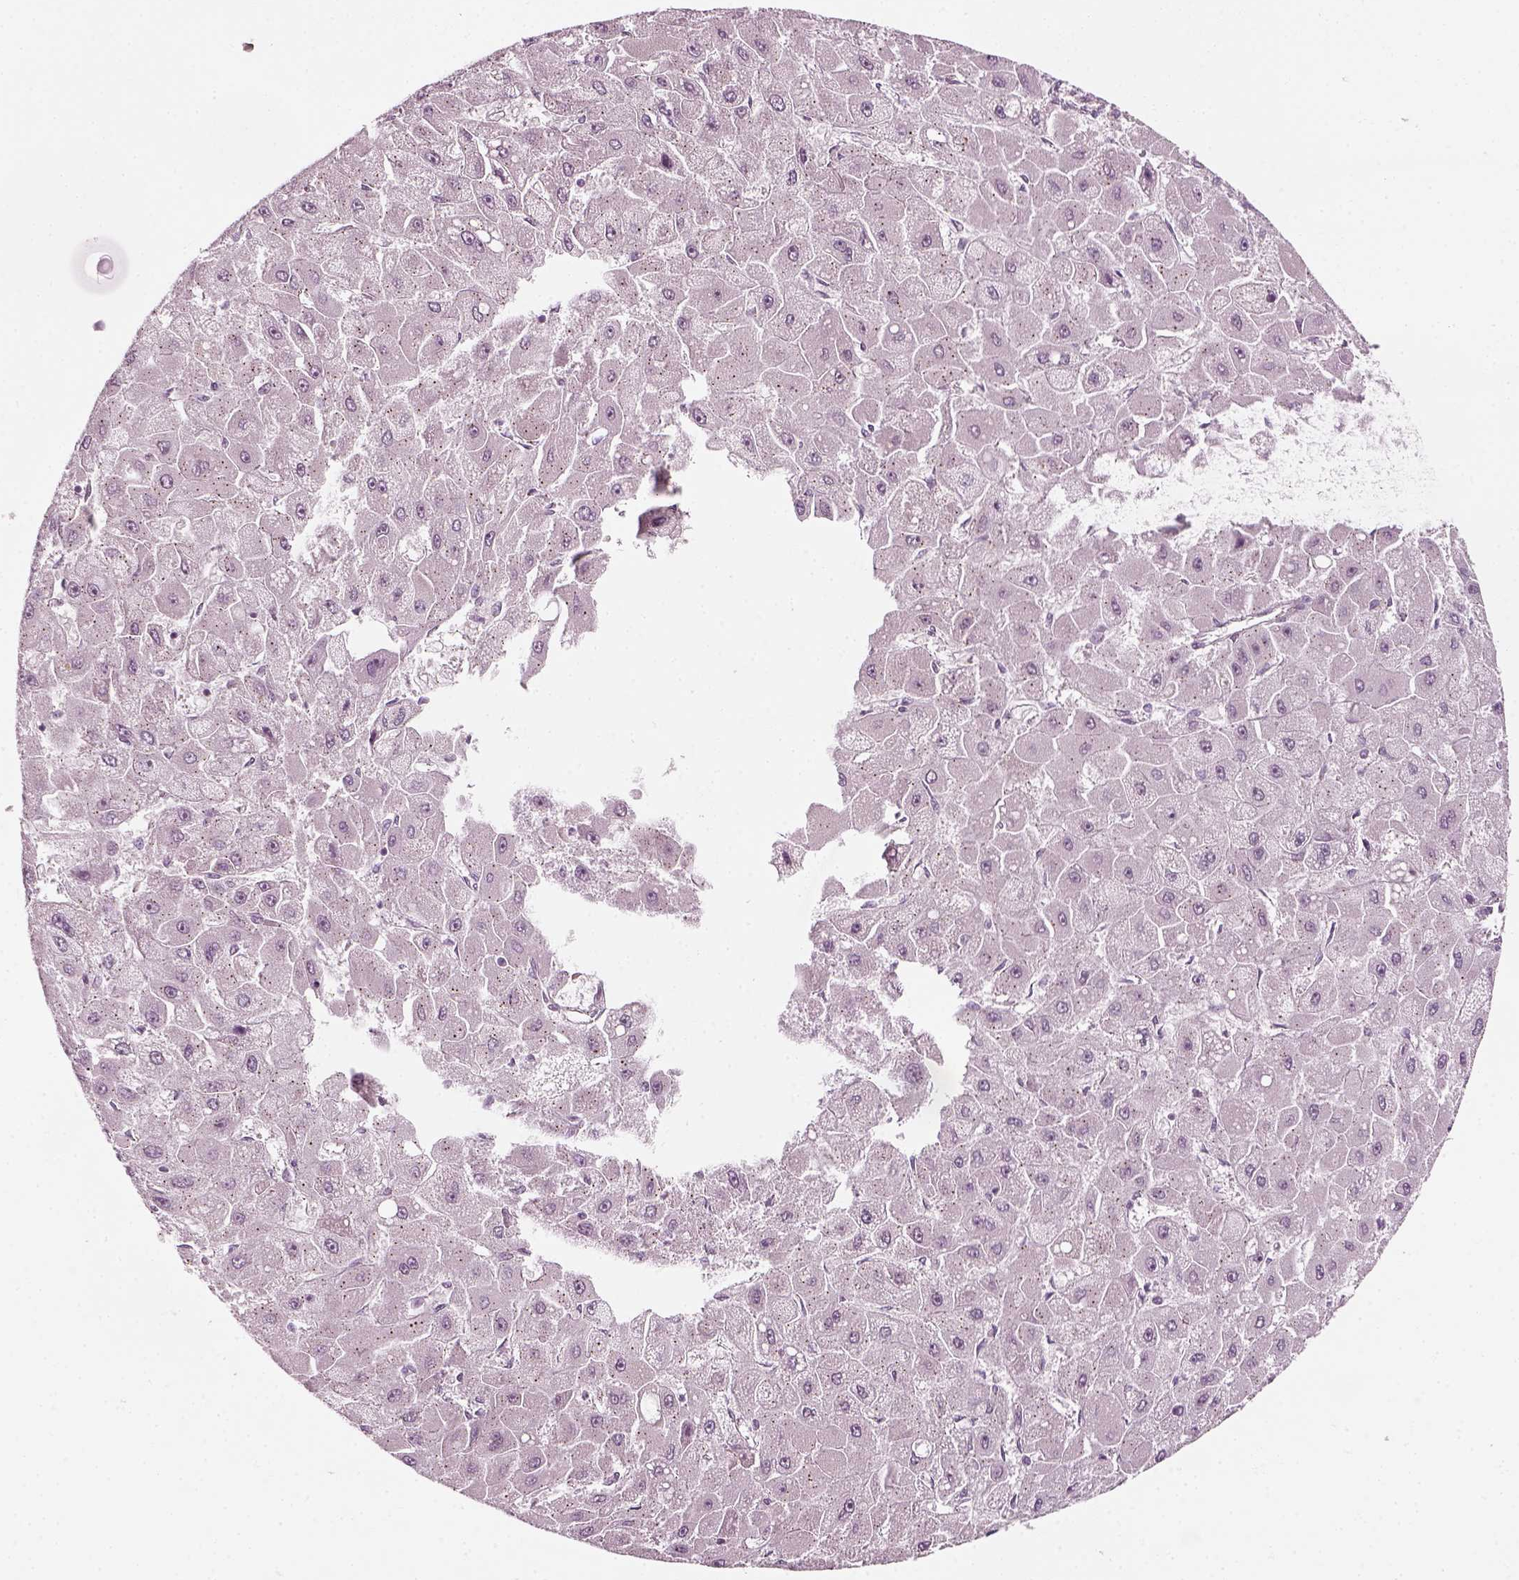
{"staining": {"intensity": "negative", "quantity": "none", "location": "none"}, "tissue": "liver cancer", "cell_type": "Tumor cells", "image_type": "cancer", "snomed": [{"axis": "morphology", "description": "Carcinoma, Hepatocellular, NOS"}, {"axis": "topography", "description": "Liver"}], "caption": "Protein analysis of liver cancer demonstrates no significant positivity in tumor cells.", "gene": "MLIP", "patient": {"sex": "female", "age": 25}}